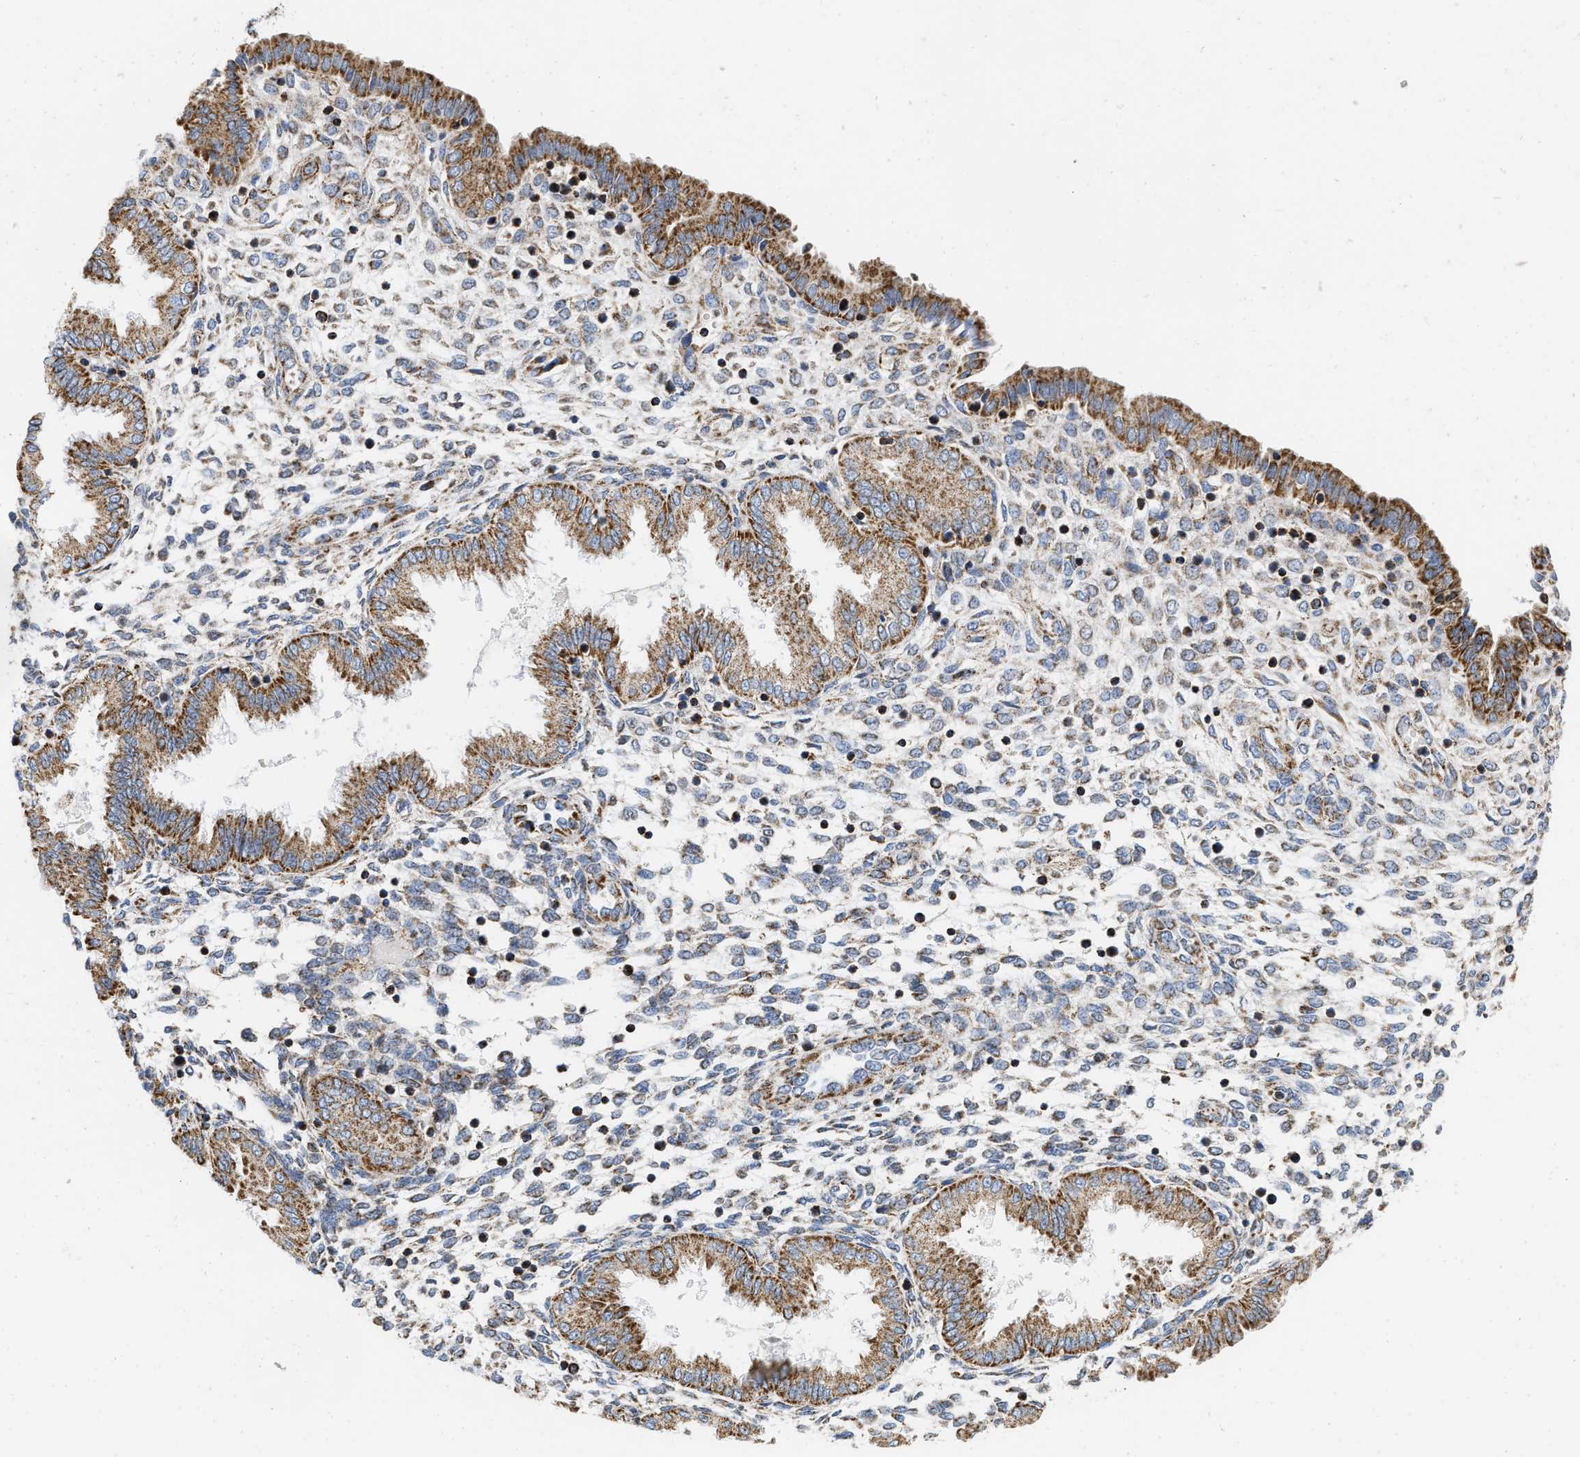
{"staining": {"intensity": "moderate", "quantity": ">75%", "location": "cytoplasmic/membranous"}, "tissue": "endometrium", "cell_type": "Cells in endometrial stroma", "image_type": "normal", "snomed": [{"axis": "morphology", "description": "Normal tissue, NOS"}, {"axis": "topography", "description": "Endometrium"}], "caption": "A brown stain highlights moderate cytoplasmic/membranous staining of a protein in cells in endometrial stroma of unremarkable endometrium. Using DAB (3,3'-diaminobenzidine) (brown) and hematoxylin (blue) stains, captured at high magnification using brightfield microscopy.", "gene": "GRB10", "patient": {"sex": "female", "age": 33}}